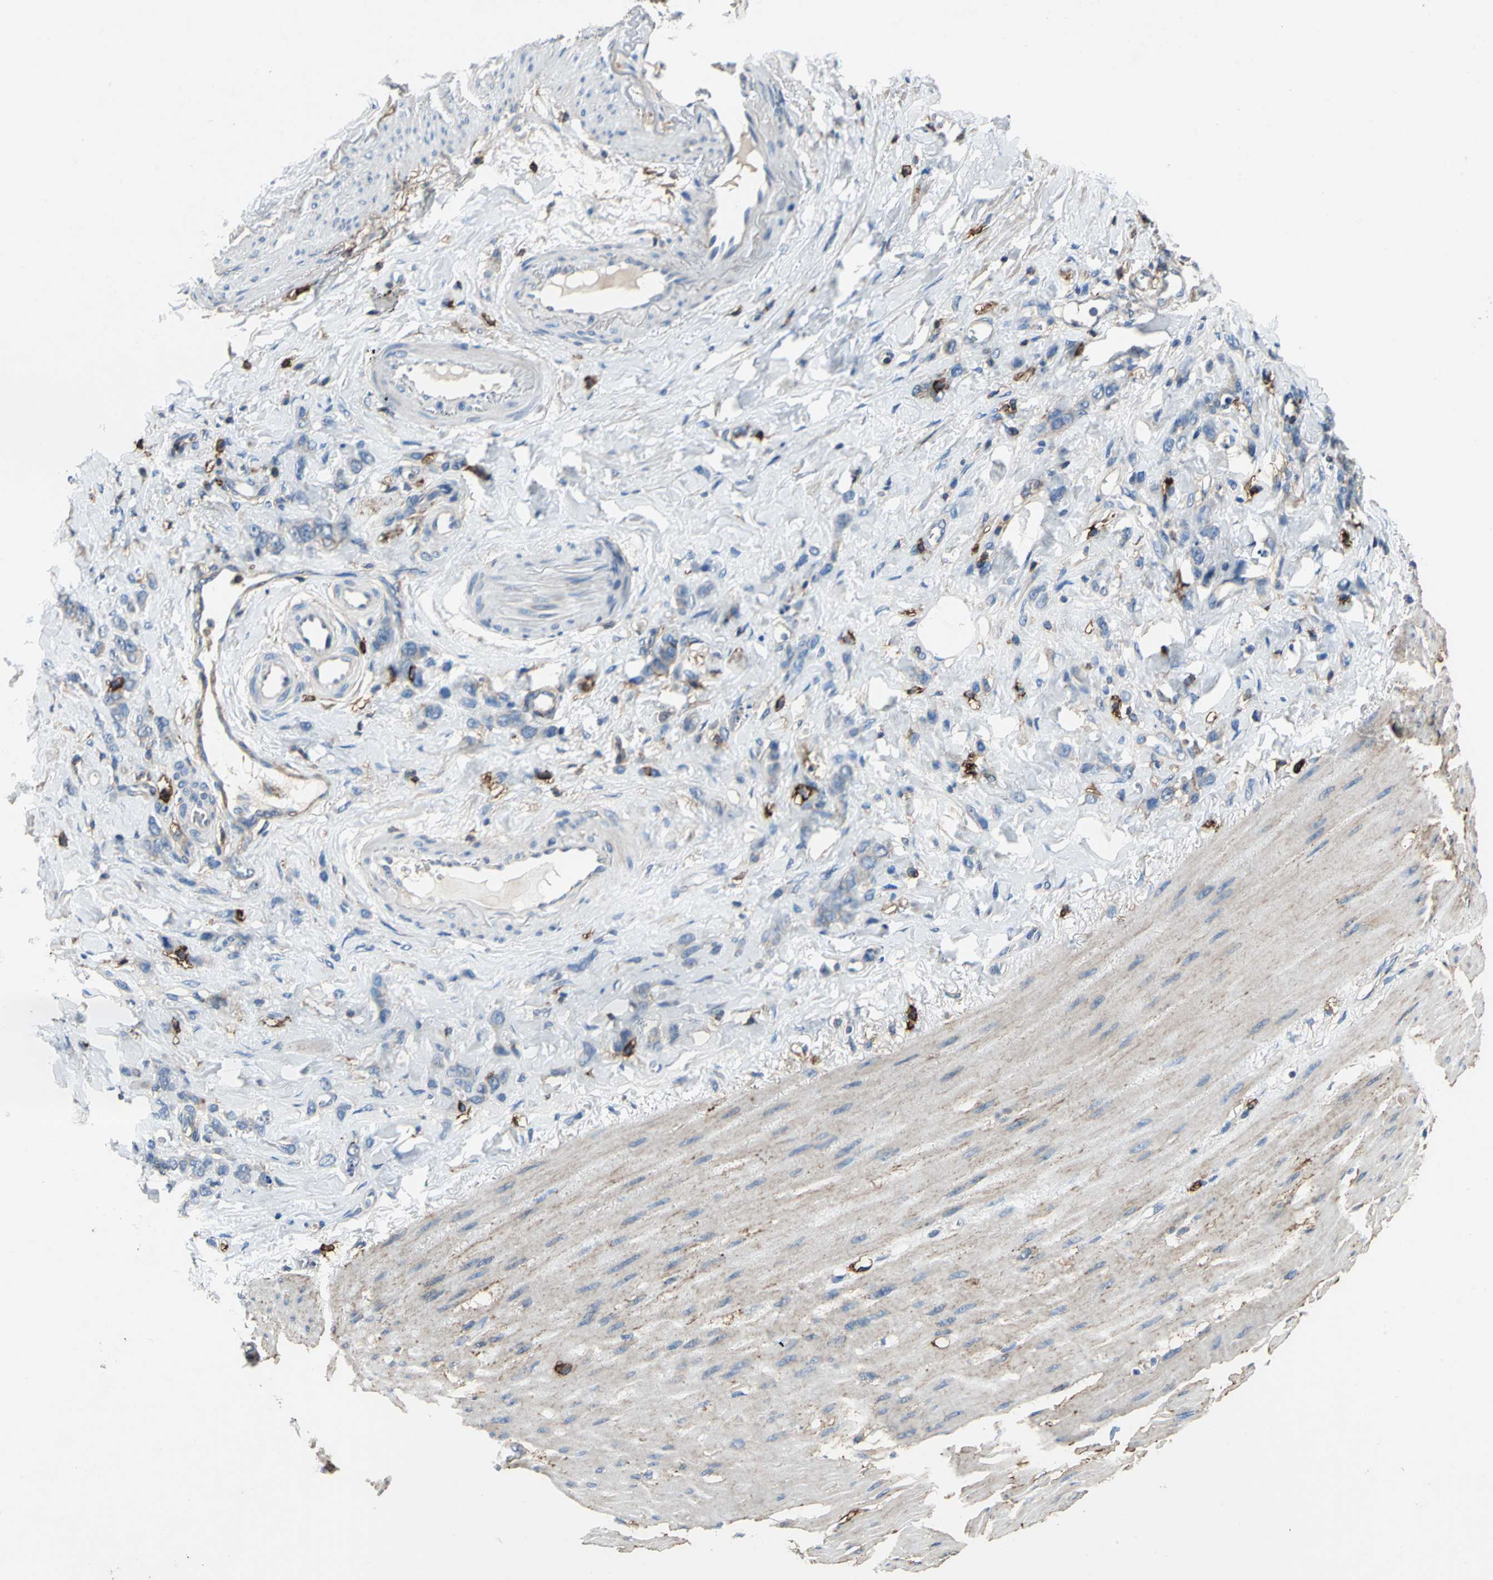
{"staining": {"intensity": "negative", "quantity": "none", "location": "none"}, "tissue": "stomach cancer", "cell_type": "Tumor cells", "image_type": "cancer", "snomed": [{"axis": "morphology", "description": "Normal tissue, NOS"}, {"axis": "morphology", "description": "Adenocarcinoma, NOS"}, {"axis": "topography", "description": "Stomach"}], "caption": "IHC micrograph of neoplastic tissue: stomach cancer stained with DAB exhibits no significant protein positivity in tumor cells.", "gene": "CD44", "patient": {"sex": "male", "age": 82}}